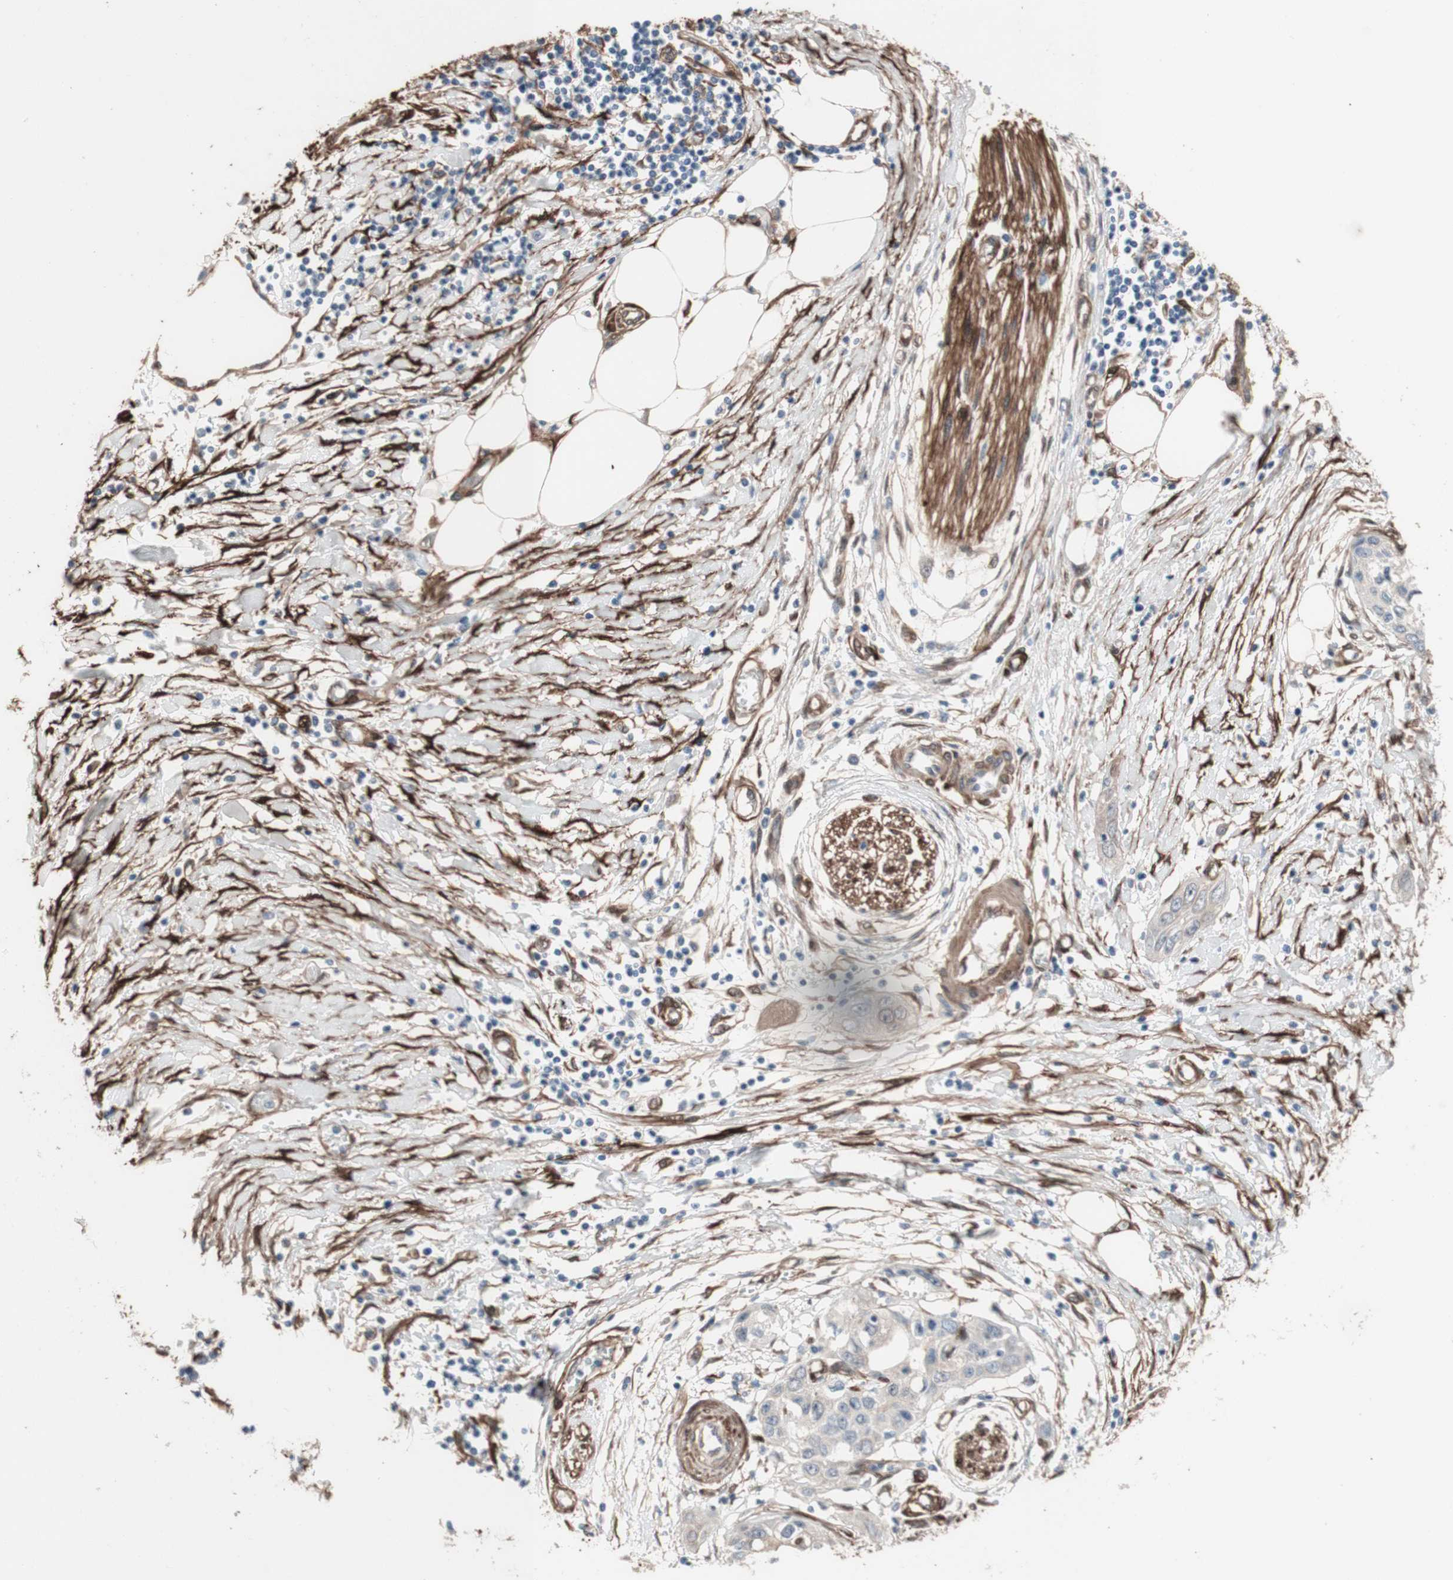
{"staining": {"intensity": "weak", "quantity": ">75%", "location": "cytoplasmic/membranous"}, "tissue": "pancreatic cancer", "cell_type": "Tumor cells", "image_type": "cancer", "snomed": [{"axis": "morphology", "description": "Adenocarcinoma, NOS"}, {"axis": "topography", "description": "Pancreas"}], "caption": "The histopathology image demonstrates staining of adenocarcinoma (pancreatic), revealing weak cytoplasmic/membranous protein staining (brown color) within tumor cells.", "gene": "CNN3", "patient": {"sex": "female", "age": 70}}